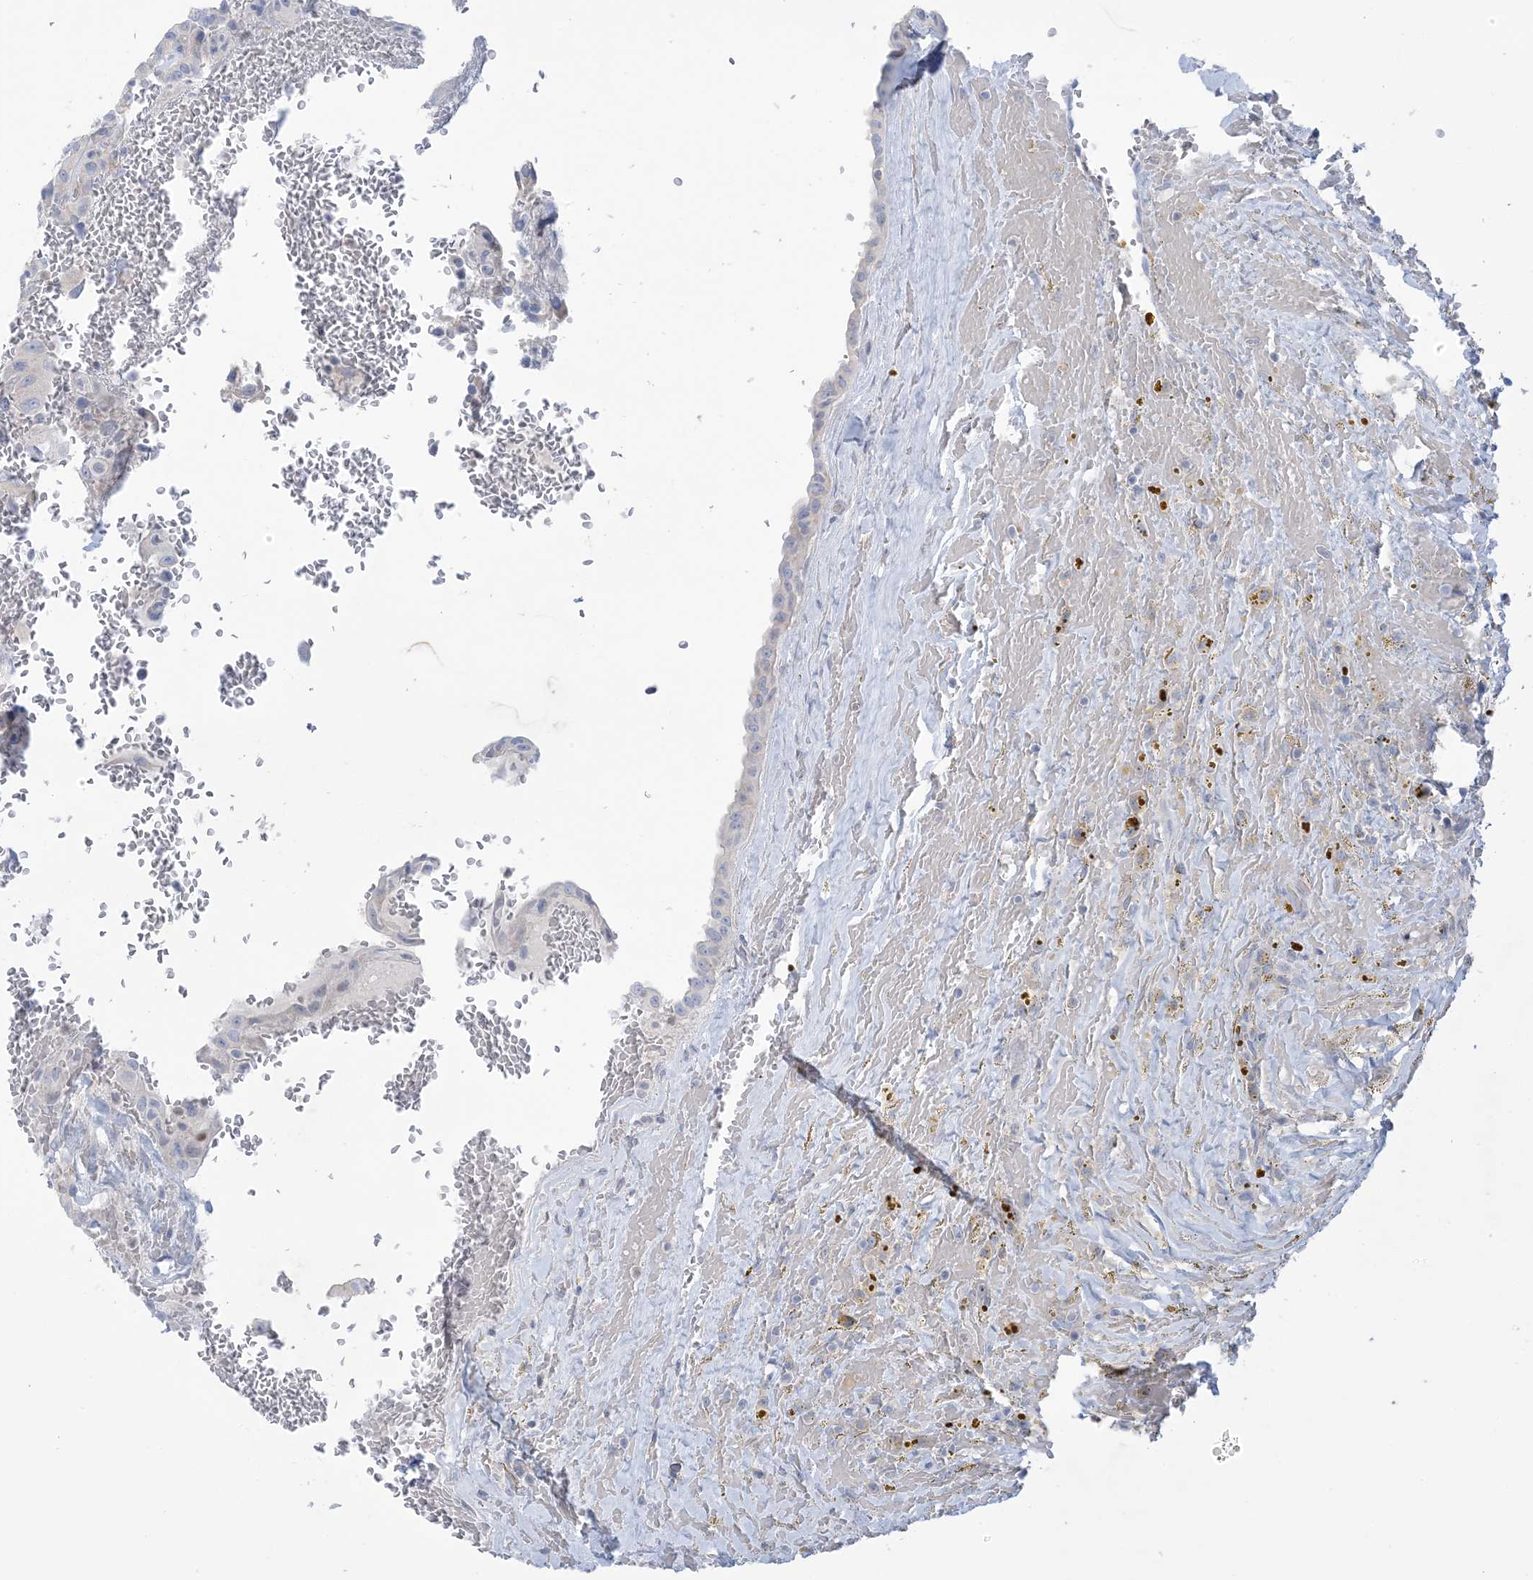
{"staining": {"intensity": "negative", "quantity": "none", "location": "none"}, "tissue": "thyroid cancer", "cell_type": "Tumor cells", "image_type": "cancer", "snomed": [{"axis": "morphology", "description": "Papillary adenocarcinoma, NOS"}, {"axis": "topography", "description": "Thyroid gland"}], "caption": "IHC histopathology image of human thyroid papillary adenocarcinoma stained for a protein (brown), which reveals no expression in tumor cells.", "gene": "MTHFD2L", "patient": {"sex": "male", "age": 77}}